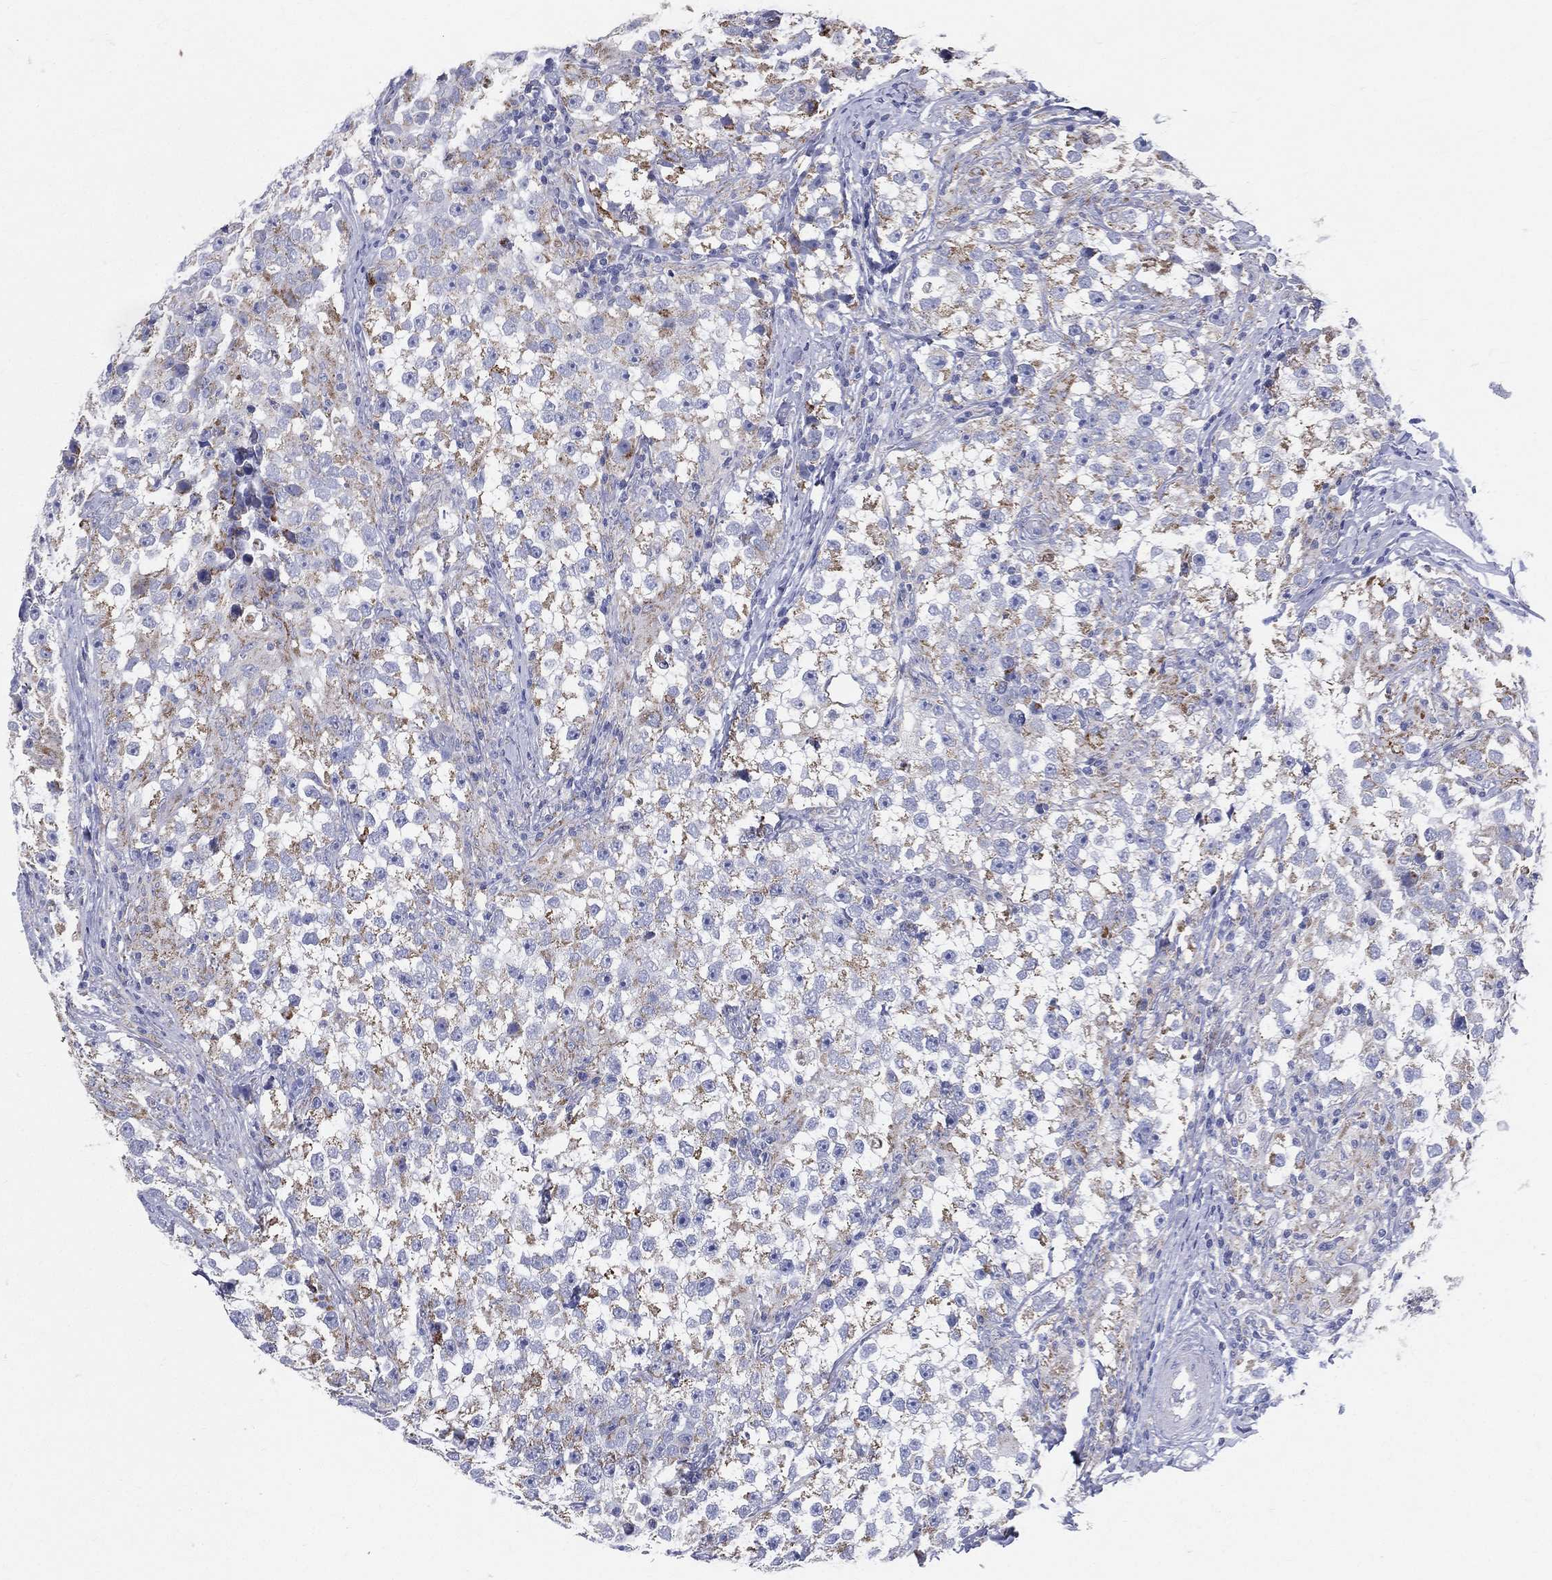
{"staining": {"intensity": "moderate", "quantity": "25%-75%", "location": "cytoplasmic/membranous"}, "tissue": "testis cancer", "cell_type": "Tumor cells", "image_type": "cancer", "snomed": [{"axis": "morphology", "description": "Seminoma, NOS"}, {"axis": "topography", "description": "Testis"}], "caption": "Protein staining displays moderate cytoplasmic/membranous staining in approximately 25%-75% of tumor cells in testis cancer (seminoma).", "gene": "PWWP3A", "patient": {"sex": "male", "age": 46}}